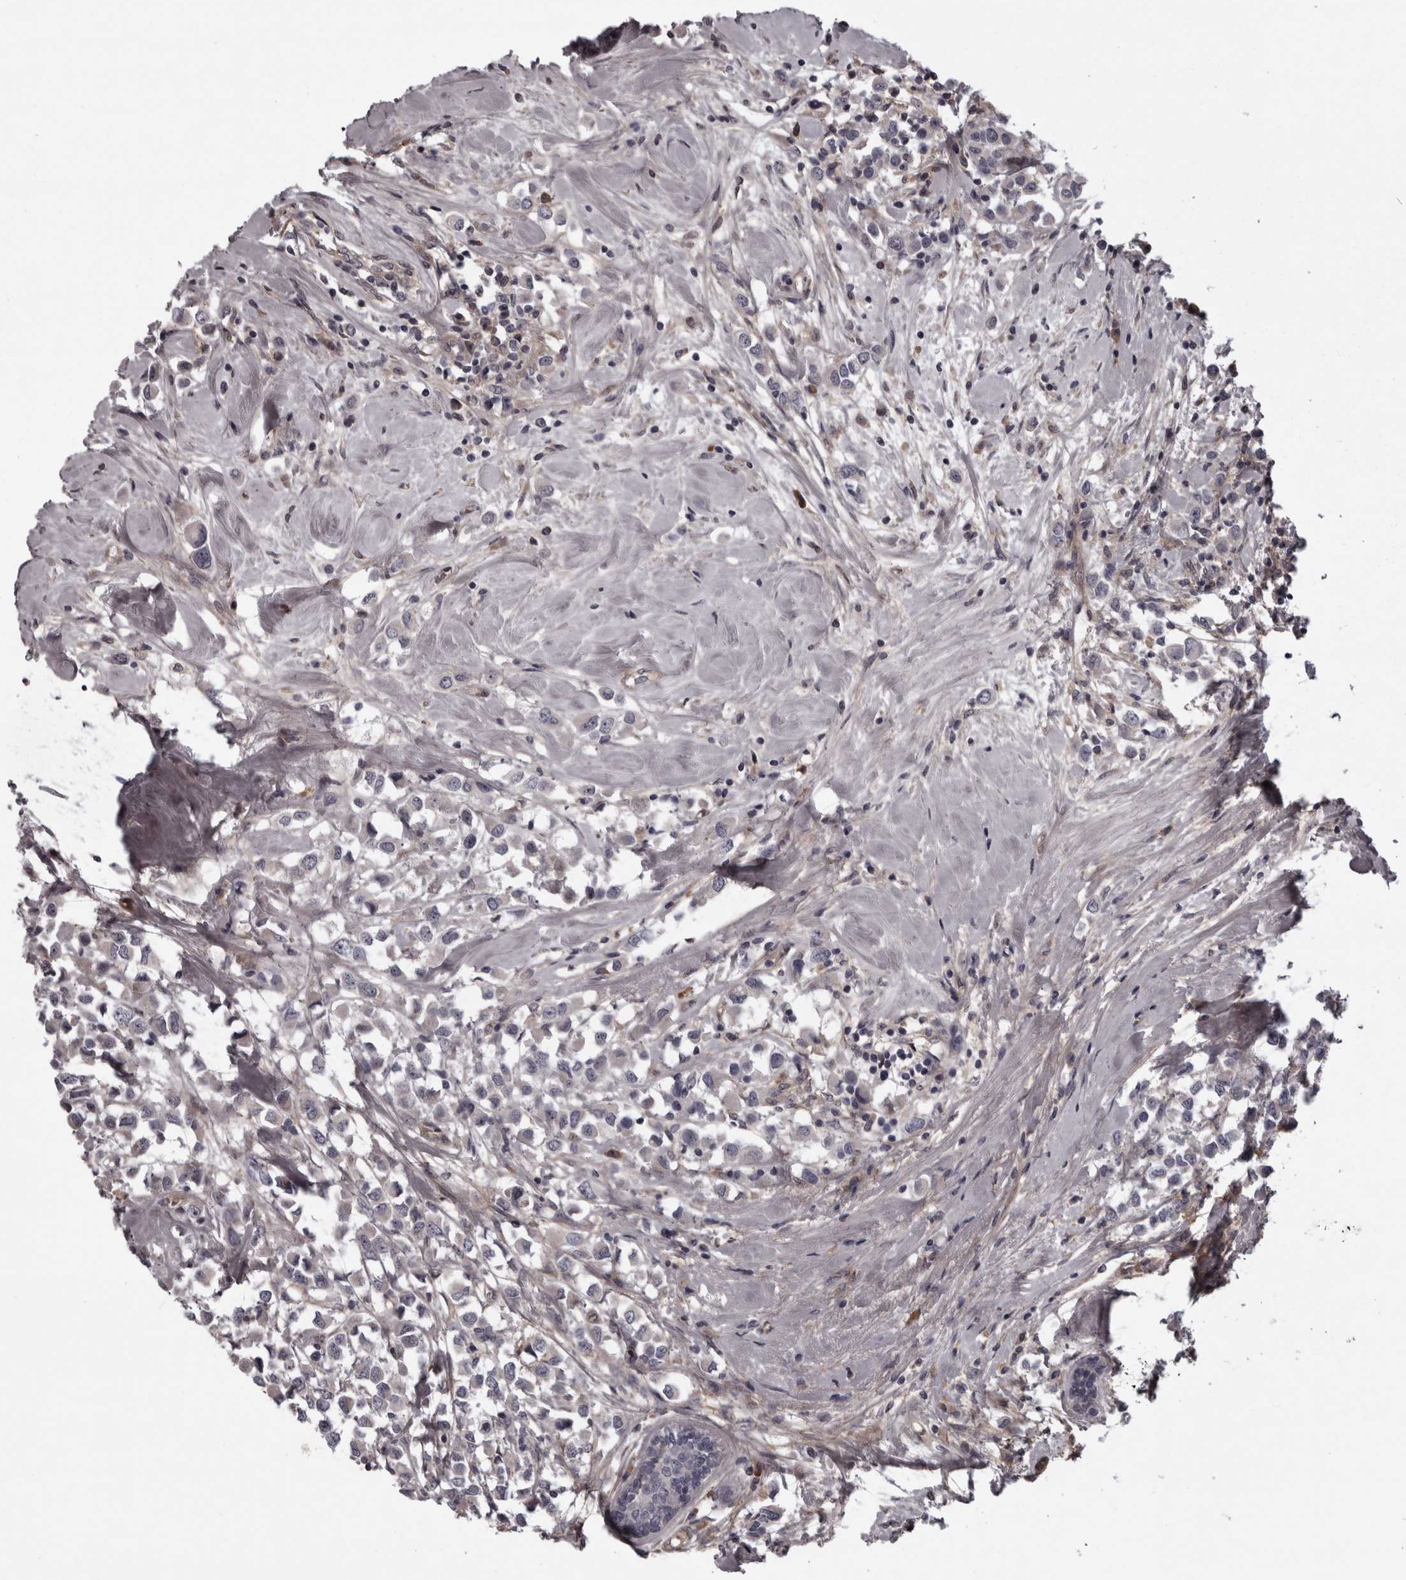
{"staining": {"intensity": "negative", "quantity": "none", "location": "none"}, "tissue": "breast cancer", "cell_type": "Tumor cells", "image_type": "cancer", "snomed": [{"axis": "morphology", "description": "Duct carcinoma"}, {"axis": "topography", "description": "Breast"}], "caption": "Immunohistochemistry (IHC) image of human infiltrating ductal carcinoma (breast) stained for a protein (brown), which reveals no expression in tumor cells. (DAB IHC with hematoxylin counter stain).", "gene": "RSU1", "patient": {"sex": "female", "age": 61}}